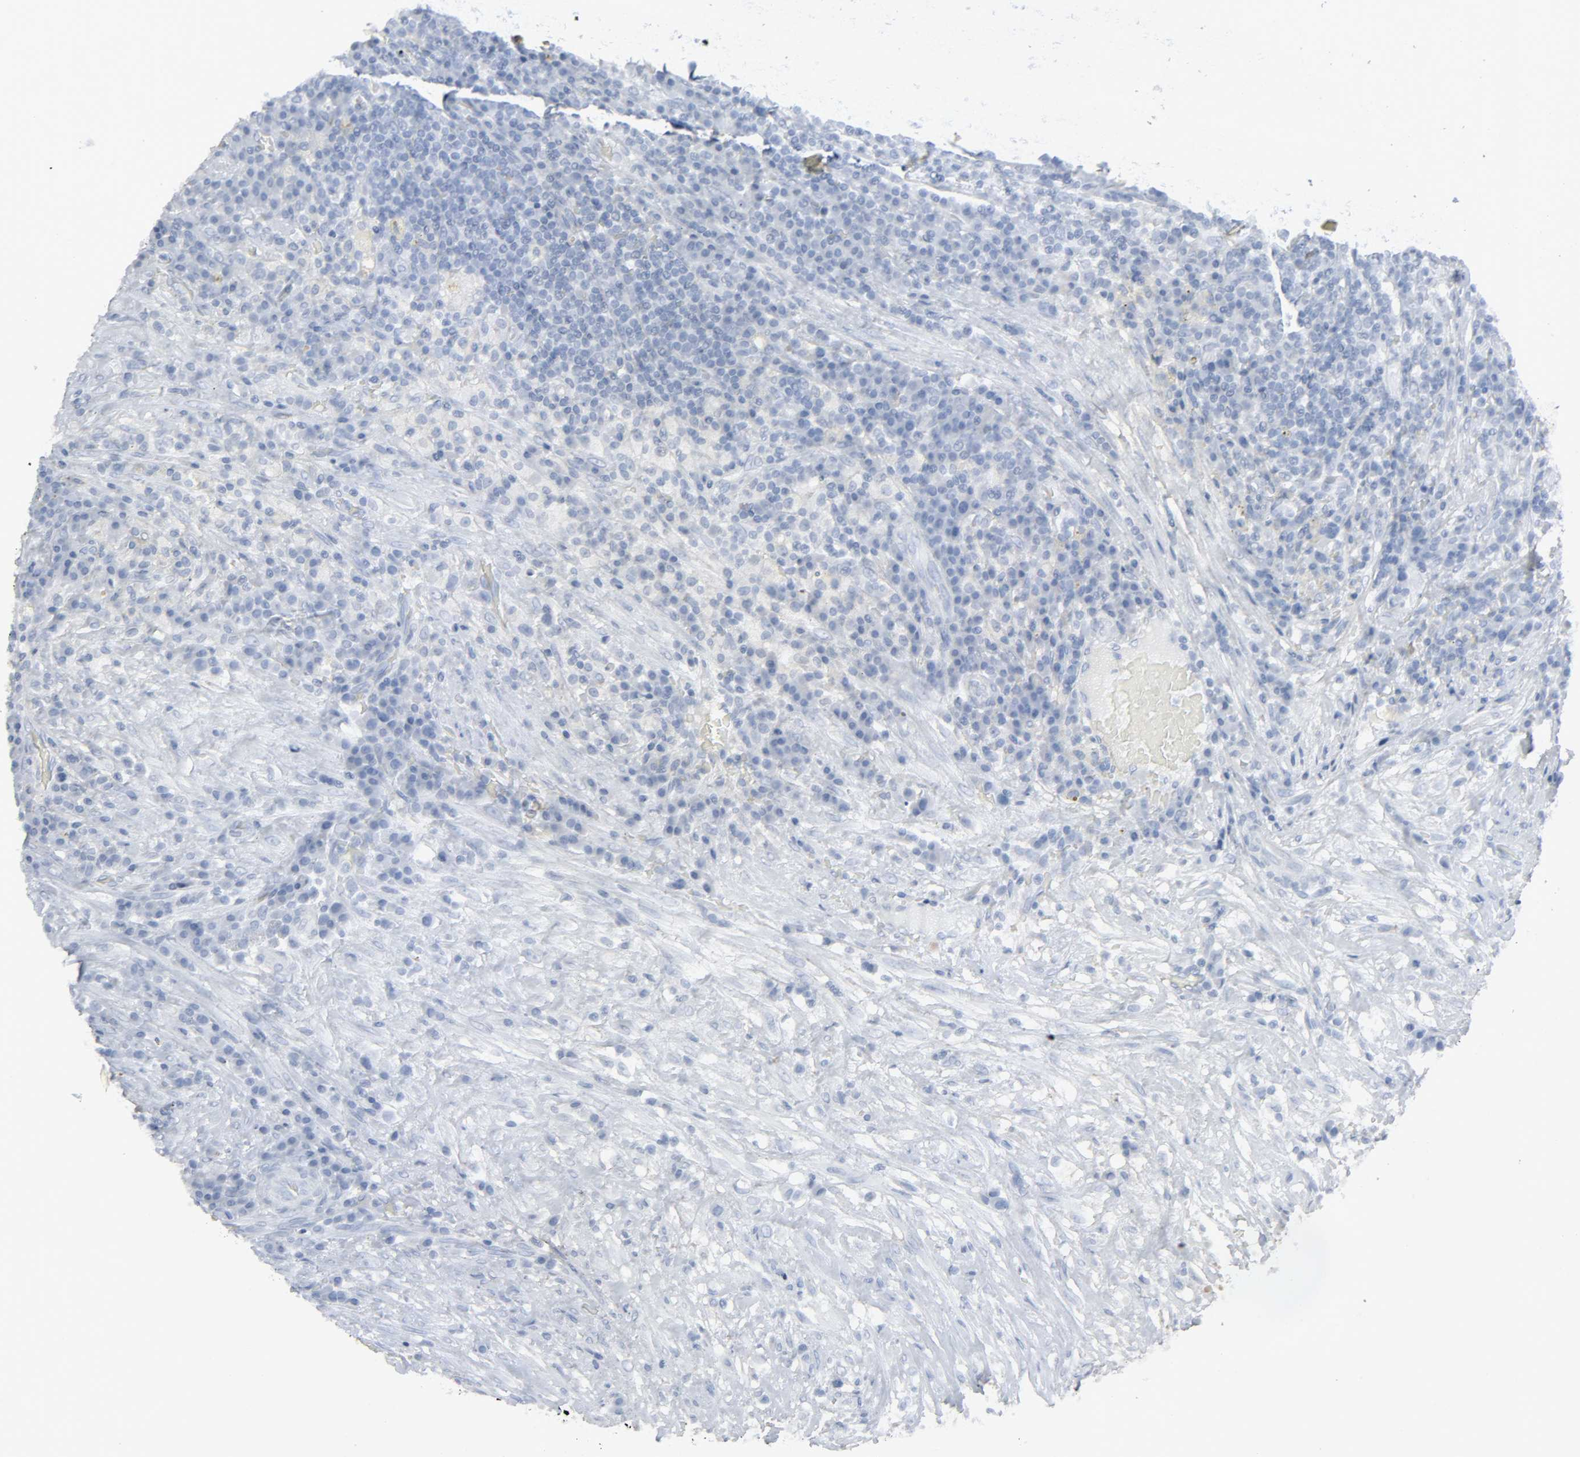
{"staining": {"intensity": "negative", "quantity": "none", "location": "none"}, "tissue": "testis cancer", "cell_type": "Tumor cells", "image_type": "cancer", "snomed": [{"axis": "morphology", "description": "Necrosis, NOS"}, {"axis": "morphology", "description": "Carcinoma, Embryonal, NOS"}, {"axis": "topography", "description": "Testis"}], "caption": "The IHC photomicrograph has no significant staining in tumor cells of embryonal carcinoma (testis) tissue.", "gene": "ZNF222", "patient": {"sex": "male", "age": 19}}